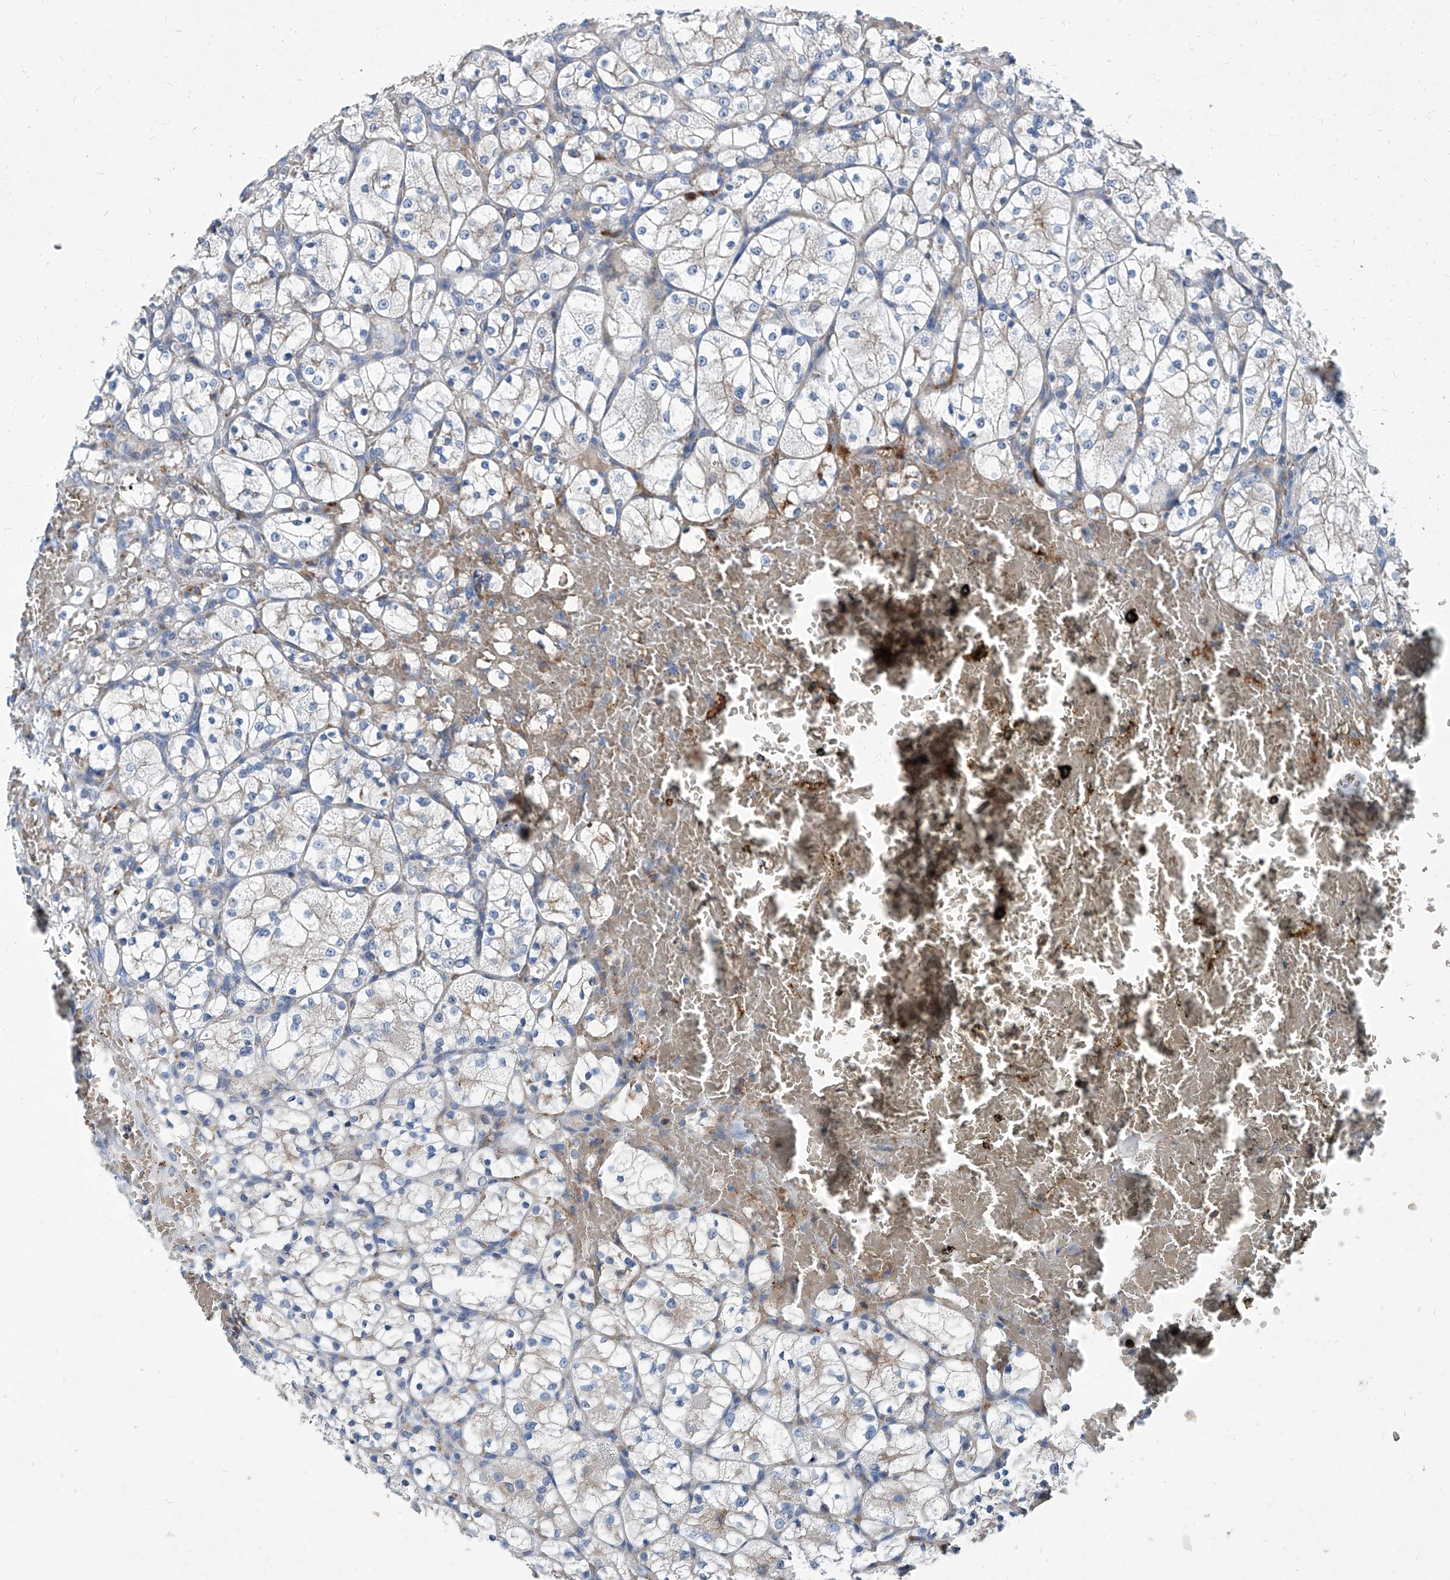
{"staining": {"intensity": "negative", "quantity": "none", "location": "none"}, "tissue": "renal cancer", "cell_type": "Tumor cells", "image_type": "cancer", "snomed": [{"axis": "morphology", "description": "Adenocarcinoma, NOS"}, {"axis": "topography", "description": "Kidney"}], "caption": "Human renal adenocarcinoma stained for a protein using immunohistochemistry (IHC) shows no expression in tumor cells.", "gene": "FPR2", "patient": {"sex": "female", "age": 69}}